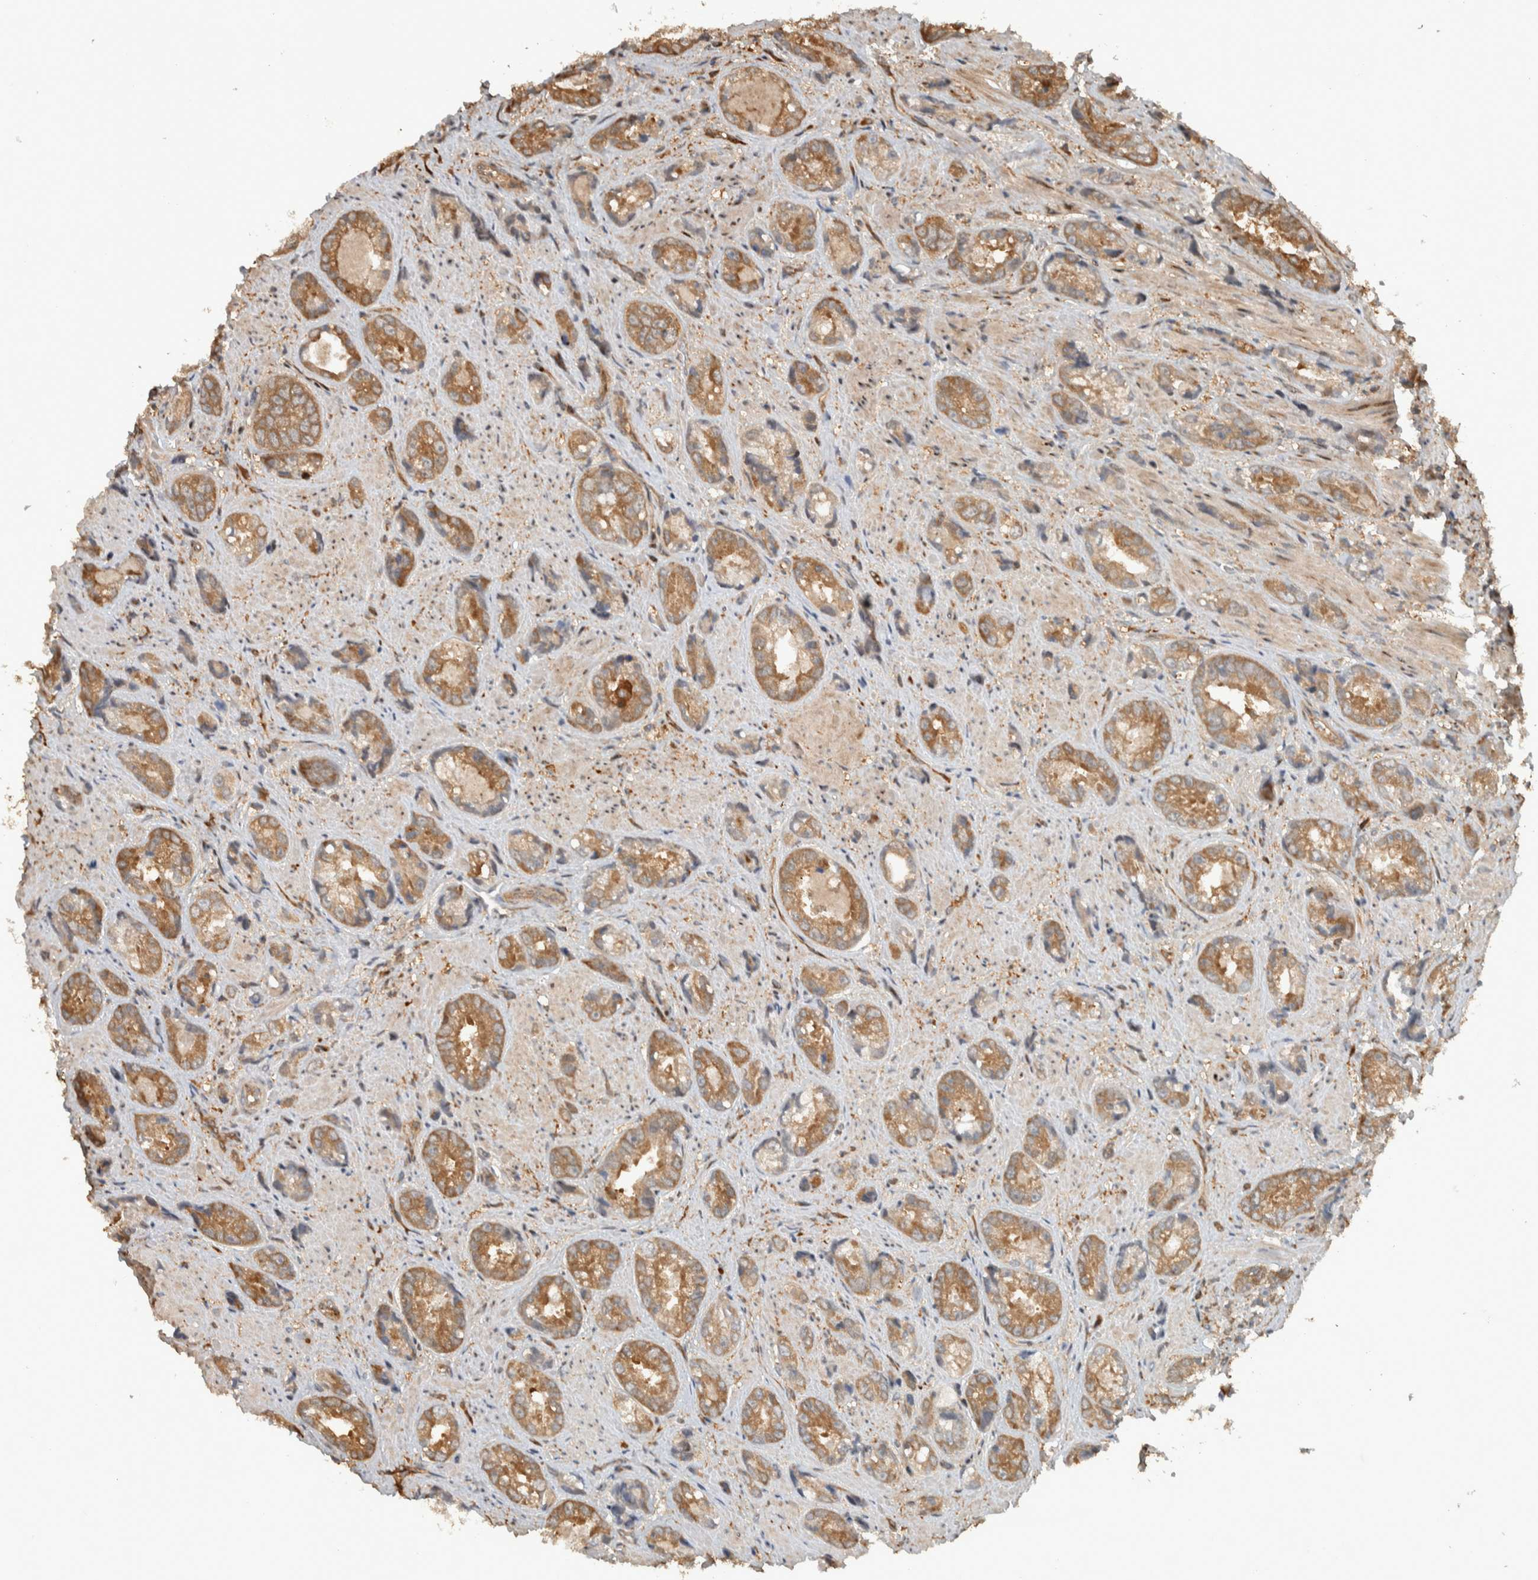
{"staining": {"intensity": "moderate", "quantity": ">75%", "location": "cytoplasmic/membranous"}, "tissue": "prostate cancer", "cell_type": "Tumor cells", "image_type": "cancer", "snomed": [{"axis": "morphology", "description": "Adenocarcinoma, High grade"}, {"axis": "topography", "description": "Prostate"}], "caption": "This is an image of immunohistochemistry (IHC) staining of prostate cancer (adenocarcinoma (high-grade)), which shows moderate expression in the cytoplasmic/membranous of tumor cells.", "gene": "CNTROB", "patient": {"sex": "male", "age": 61}}